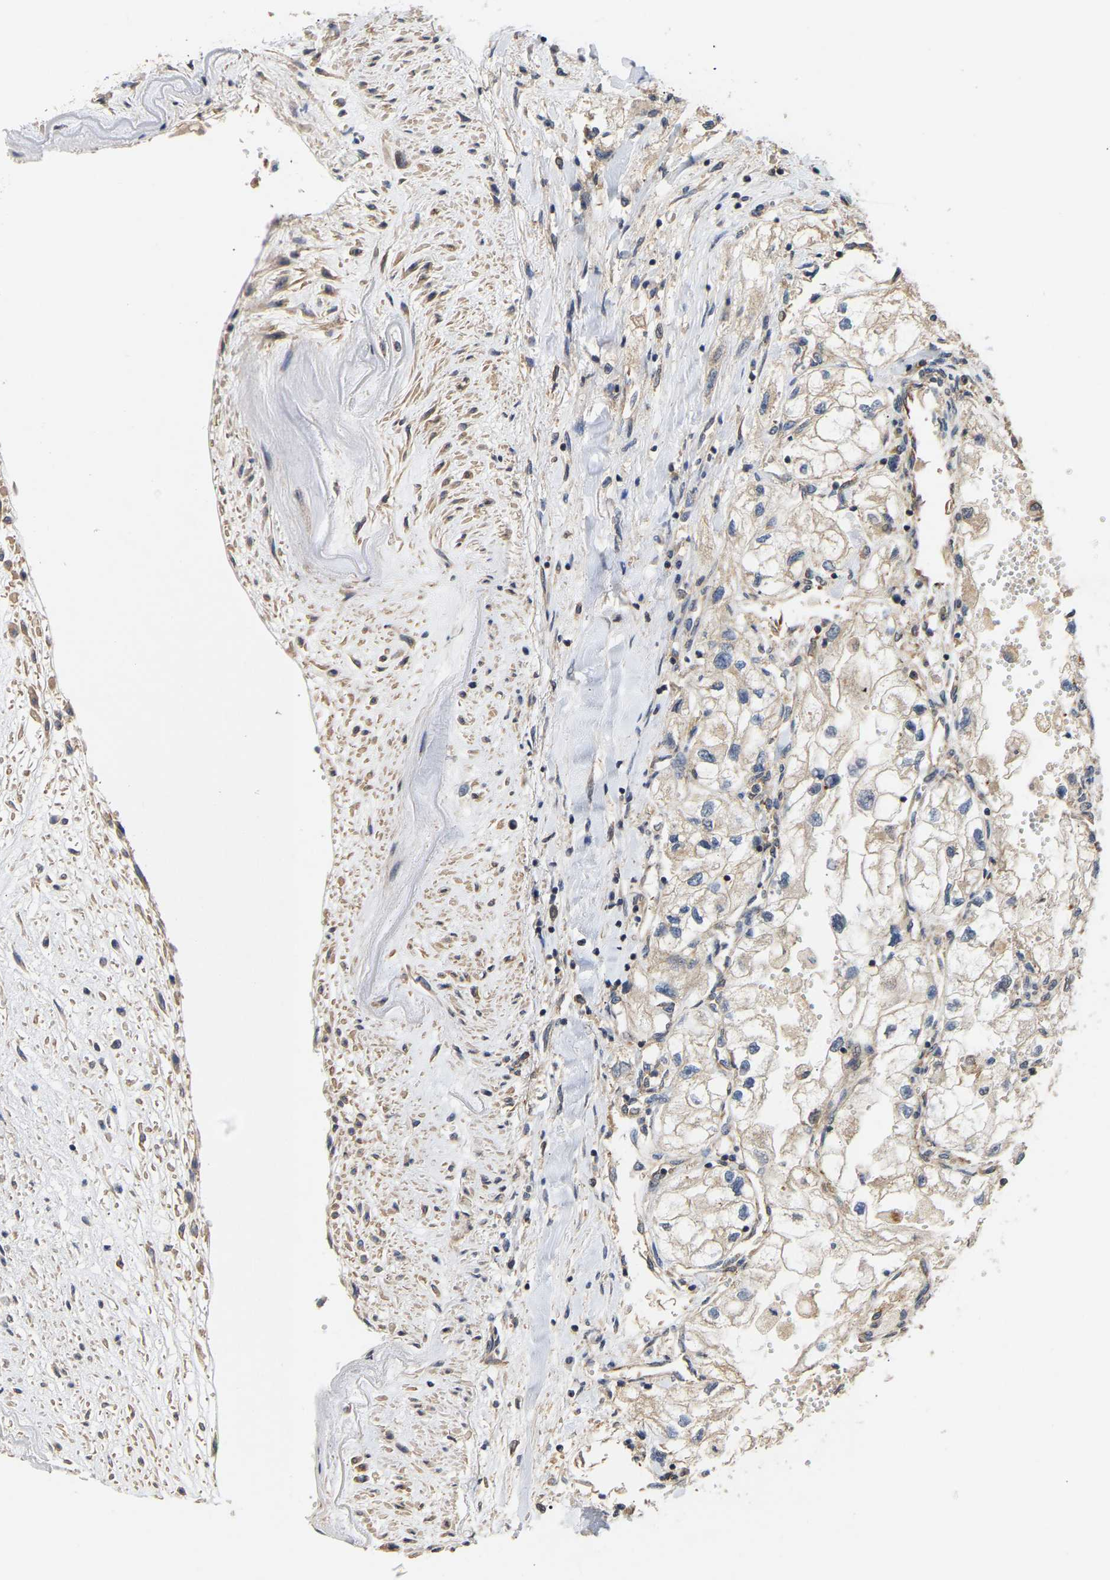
{"staining": {"intensity": "weak", "quantity": "<25%", "location": "cytoplasmic/membranous"}, "tissue": "renal cancer", "cell_type": "Tumor cells", "image_type": "cancer", "snomed": [{"axis": "morphology", "description": "Adenocarcinoma, NOS"}, {"axis": "topography", "description": "Kidney"}], "caption": "A photomicrograph of human renal adenocarcinoma is negative for staining in tumor cells. Nuclei are stained in blue.", "gene": "AIMP2", "patient": {"sex": "female", "age": 70}}